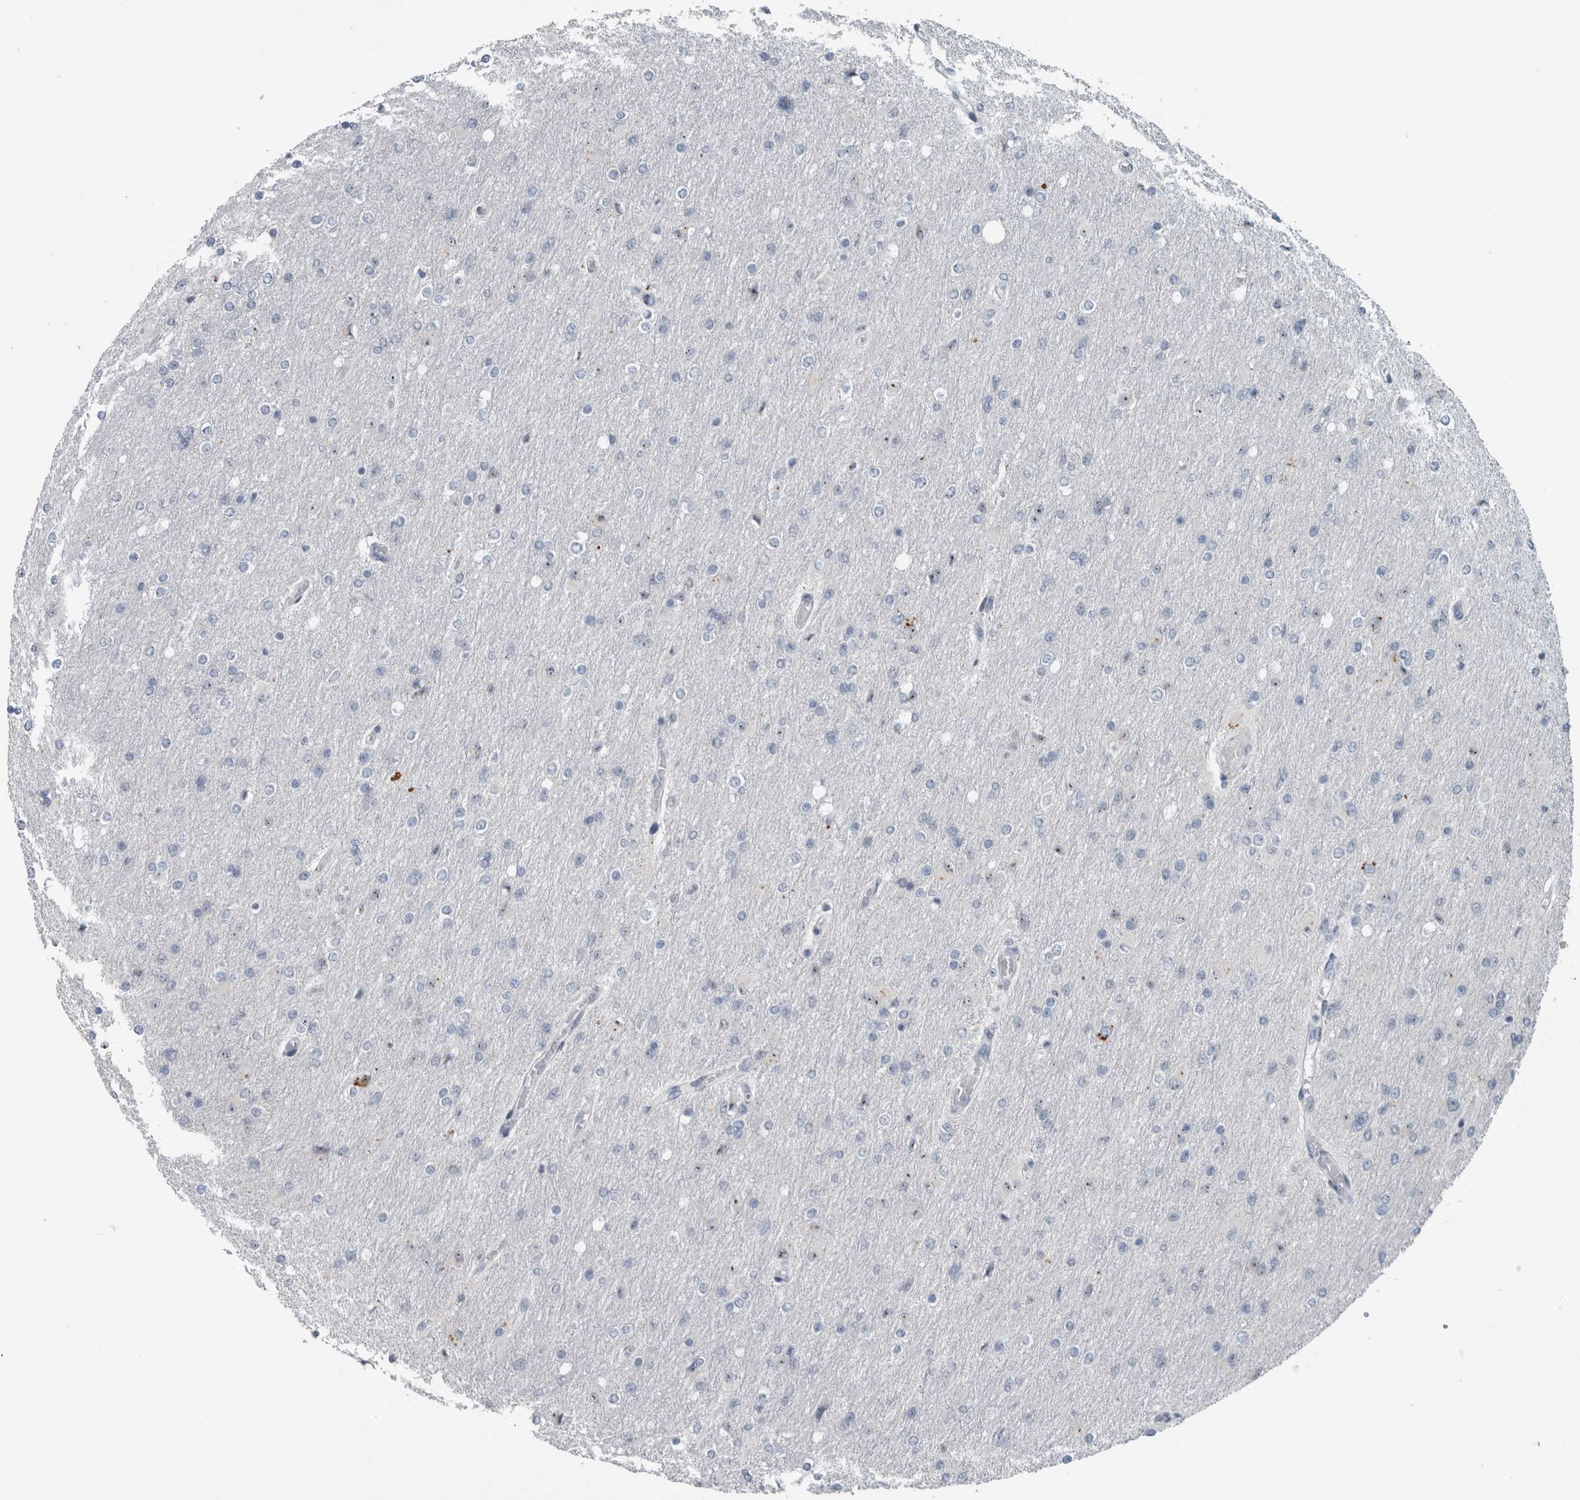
{"staining": {"intensity": "negative", "quantity": "none", "location": "none"}, "tissue": "glioma", "cell_type": "Tumor cells", "image_type": "cancer", "snomed": [{"axis": "morphology", "description": "Glioma, malignant, High grade"}, {"axis": "topography", "description": "Cerebral cortex"}], "caption": "Immunohistochemistry (IHC) micrograph of neoplastic tissue: human malignant glioma (high-grade) stained with DAB (3,3'-diaminobenzidine) displays no significant protein positivity in tumor cells.", "gene": "UTP6", "patient": {"sex": "female", "age": 36}}